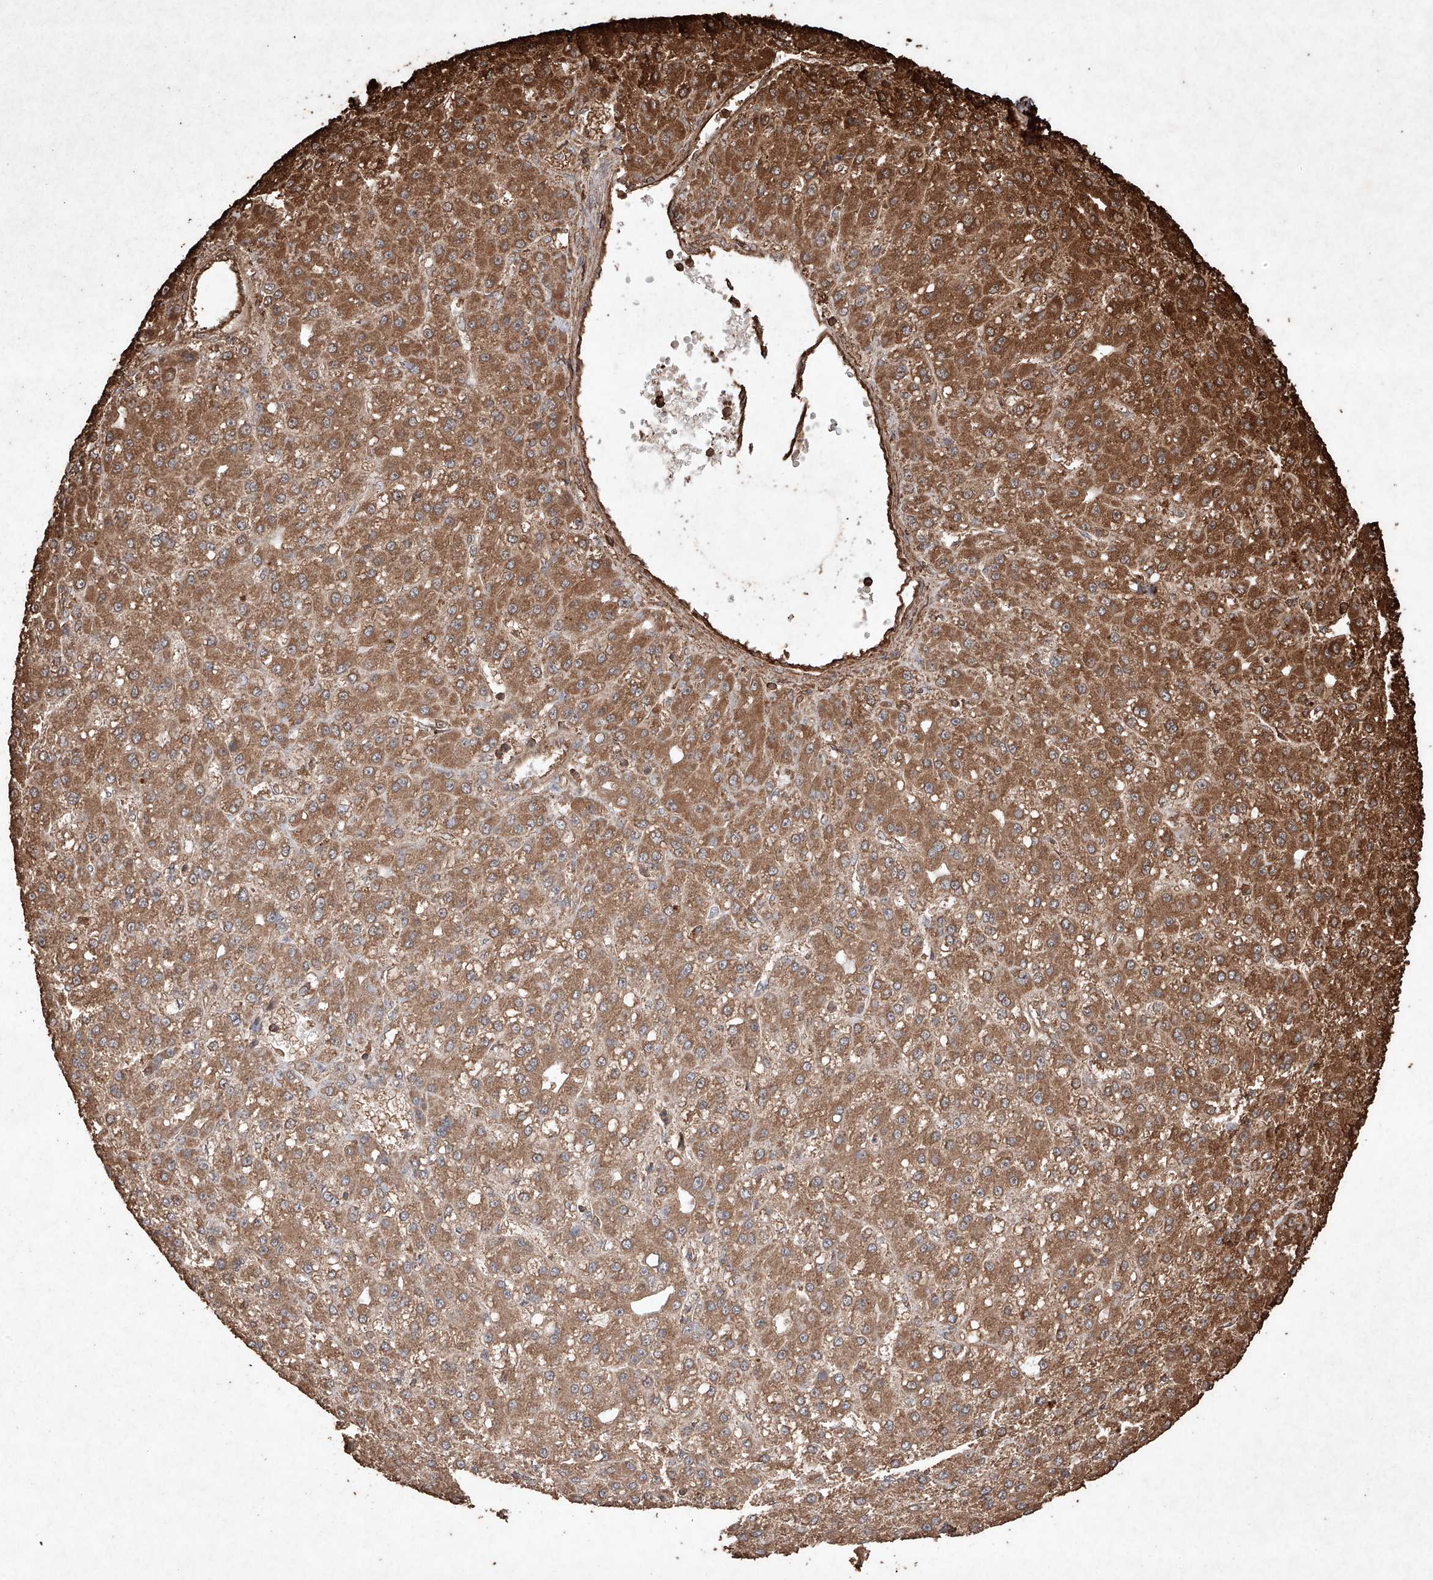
{"staining": {"intensity": "strong", "quantity": "25%-75%", "location": "cytoplasmic/membranous"}, "tissue": "liver cancer", "cell_type": "Tumor cells", "image_type": "cancer", "snomed": [{"axis": "morphology", "description": "Carcinoma, Hepatocellular, NOS"}, {"axis": "topography", "description": "Liver"}], "caption": "Strong cytoplasmic/membranous staining for a protein is present in about 25%-75% of tumor cells of liver cancer using IHC.", "gene": "M6PR", "patient": {"sex": "male", "age": 67}}